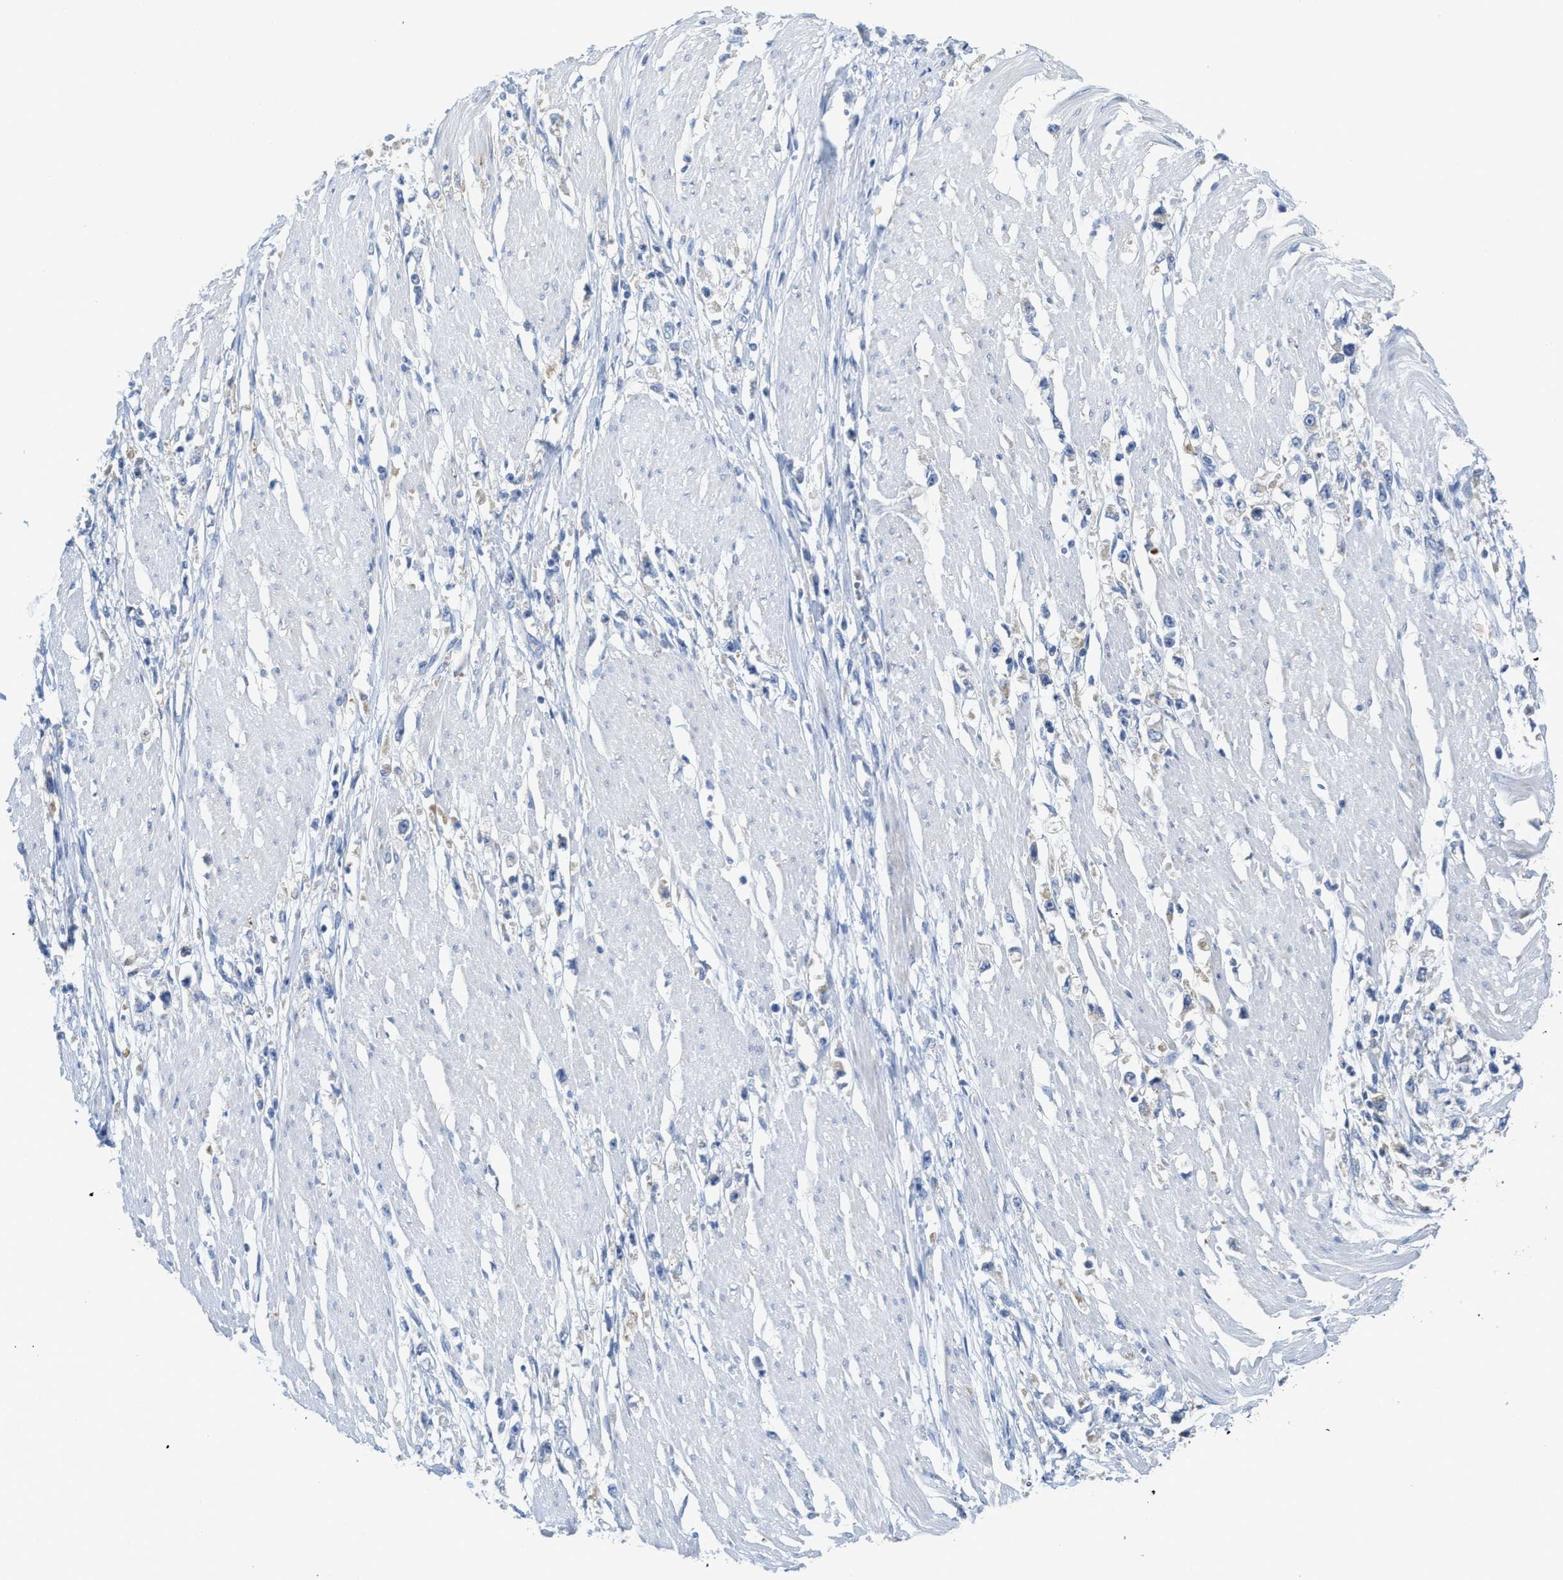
{"staining": {"intensity": "weak", "quantity": "<25%", "location": "cytoplasmic/membranous"}, "tissue": "stomach cancer", "cell_type": "Tumor cells", "image_type": "cancer", "snomed": [{"axis": "morphology", "description": "Adenocarcinoma, NOS"}, {"axis": "topography", "description": "Stomach"}], "caption": "The photomicrograph exhibits no staining of tumor cells in stomach cancer. Nuclei are stained in blue.", "gene": "GATD3", "patient": {"sex": "female", "age": 59}}